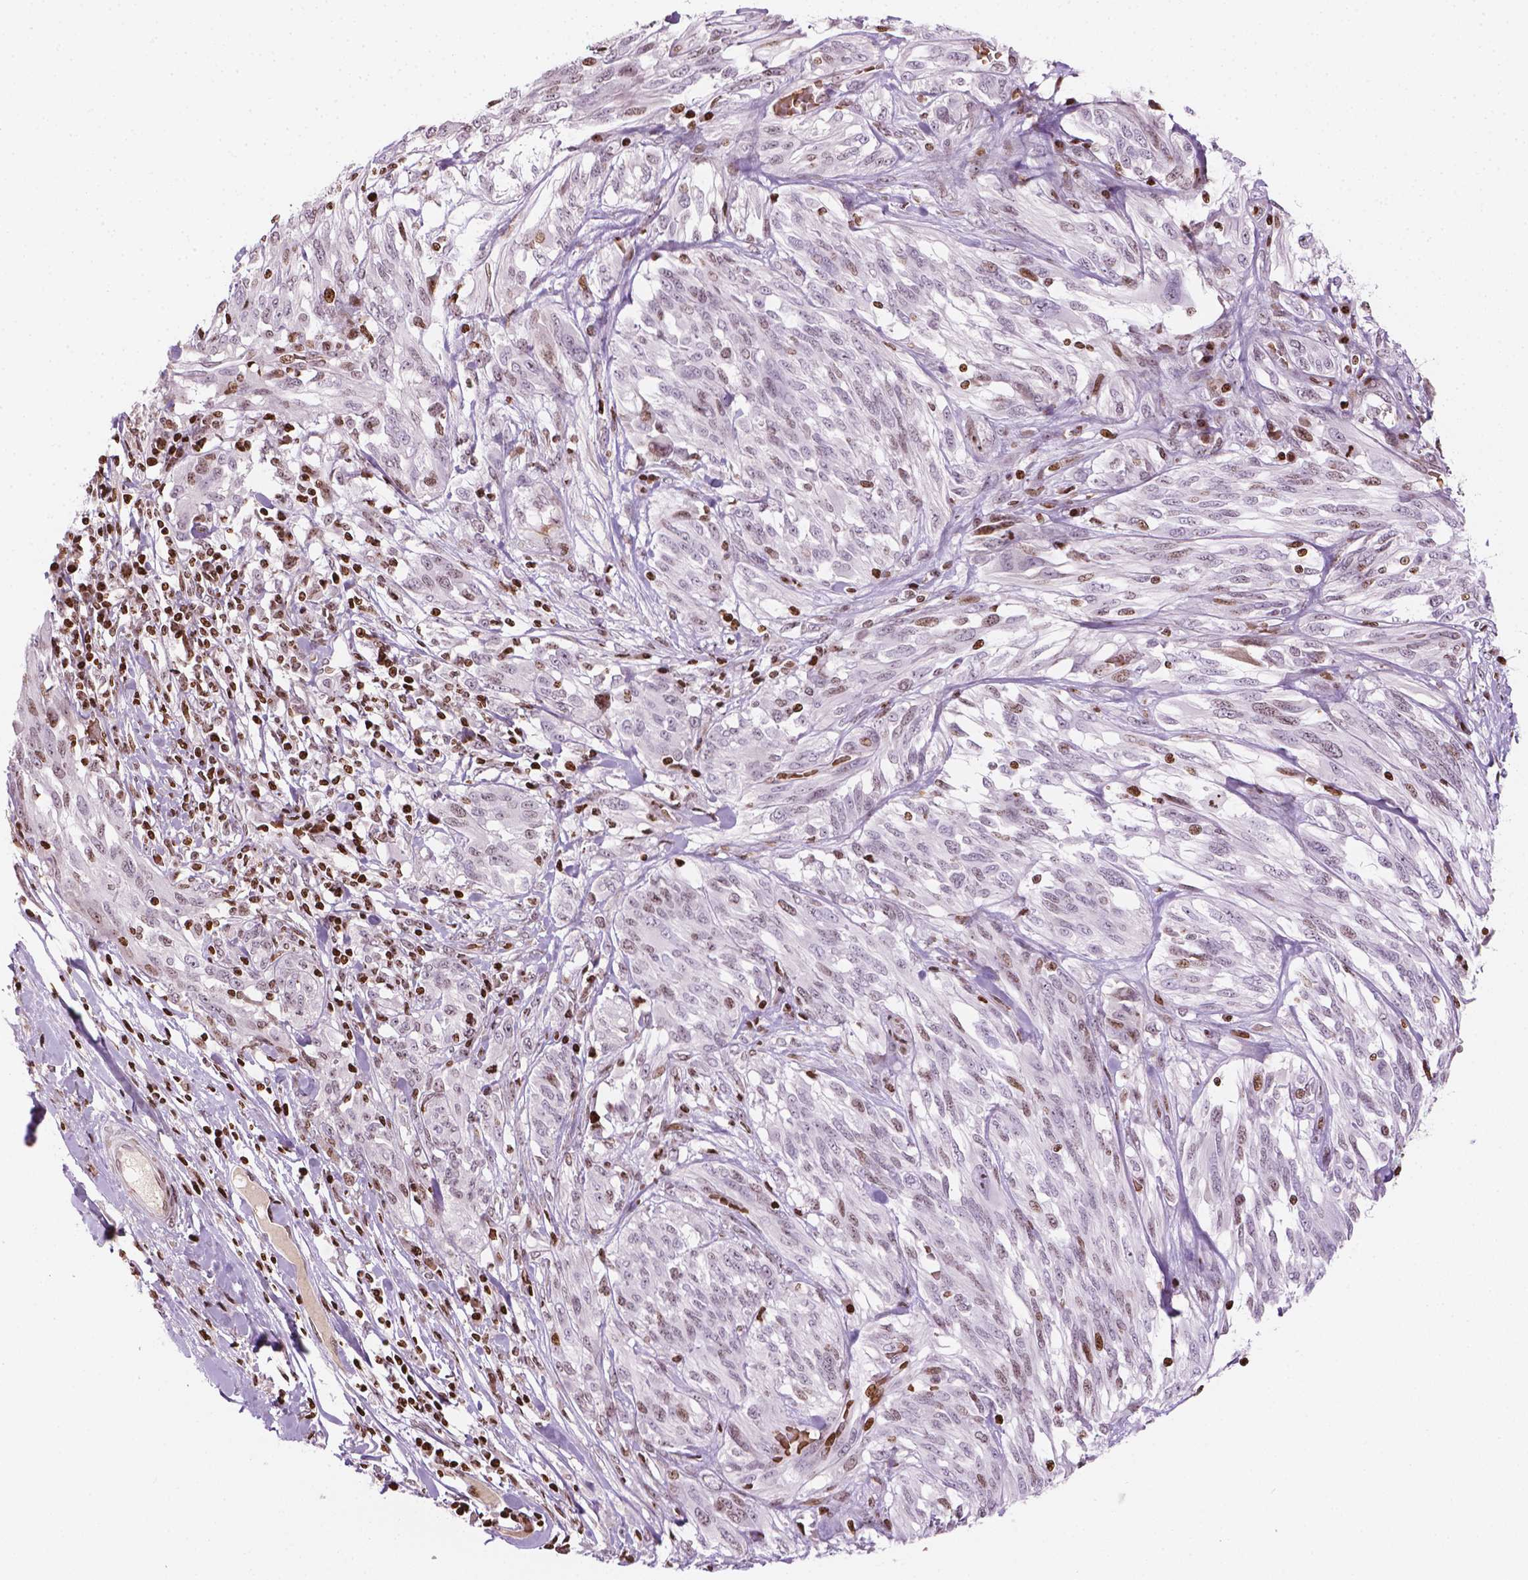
{"staining": {"intensity": "negative", "quantity": "none", "location": "none"}, "tissue": "melanoma", "cell_type": "Tumor cells", "image_type": "cancer", "snomed": [{"axis": "morphology", "description": "Malignant melanoma, NOS"}, {"axis": "topography", "description": "Skin"}], "caption": "Tumor cells show no significant staining in malignant melanoma.", "gene": "PIP4K2A", "patient": {"sex": "female", "age": 91}}